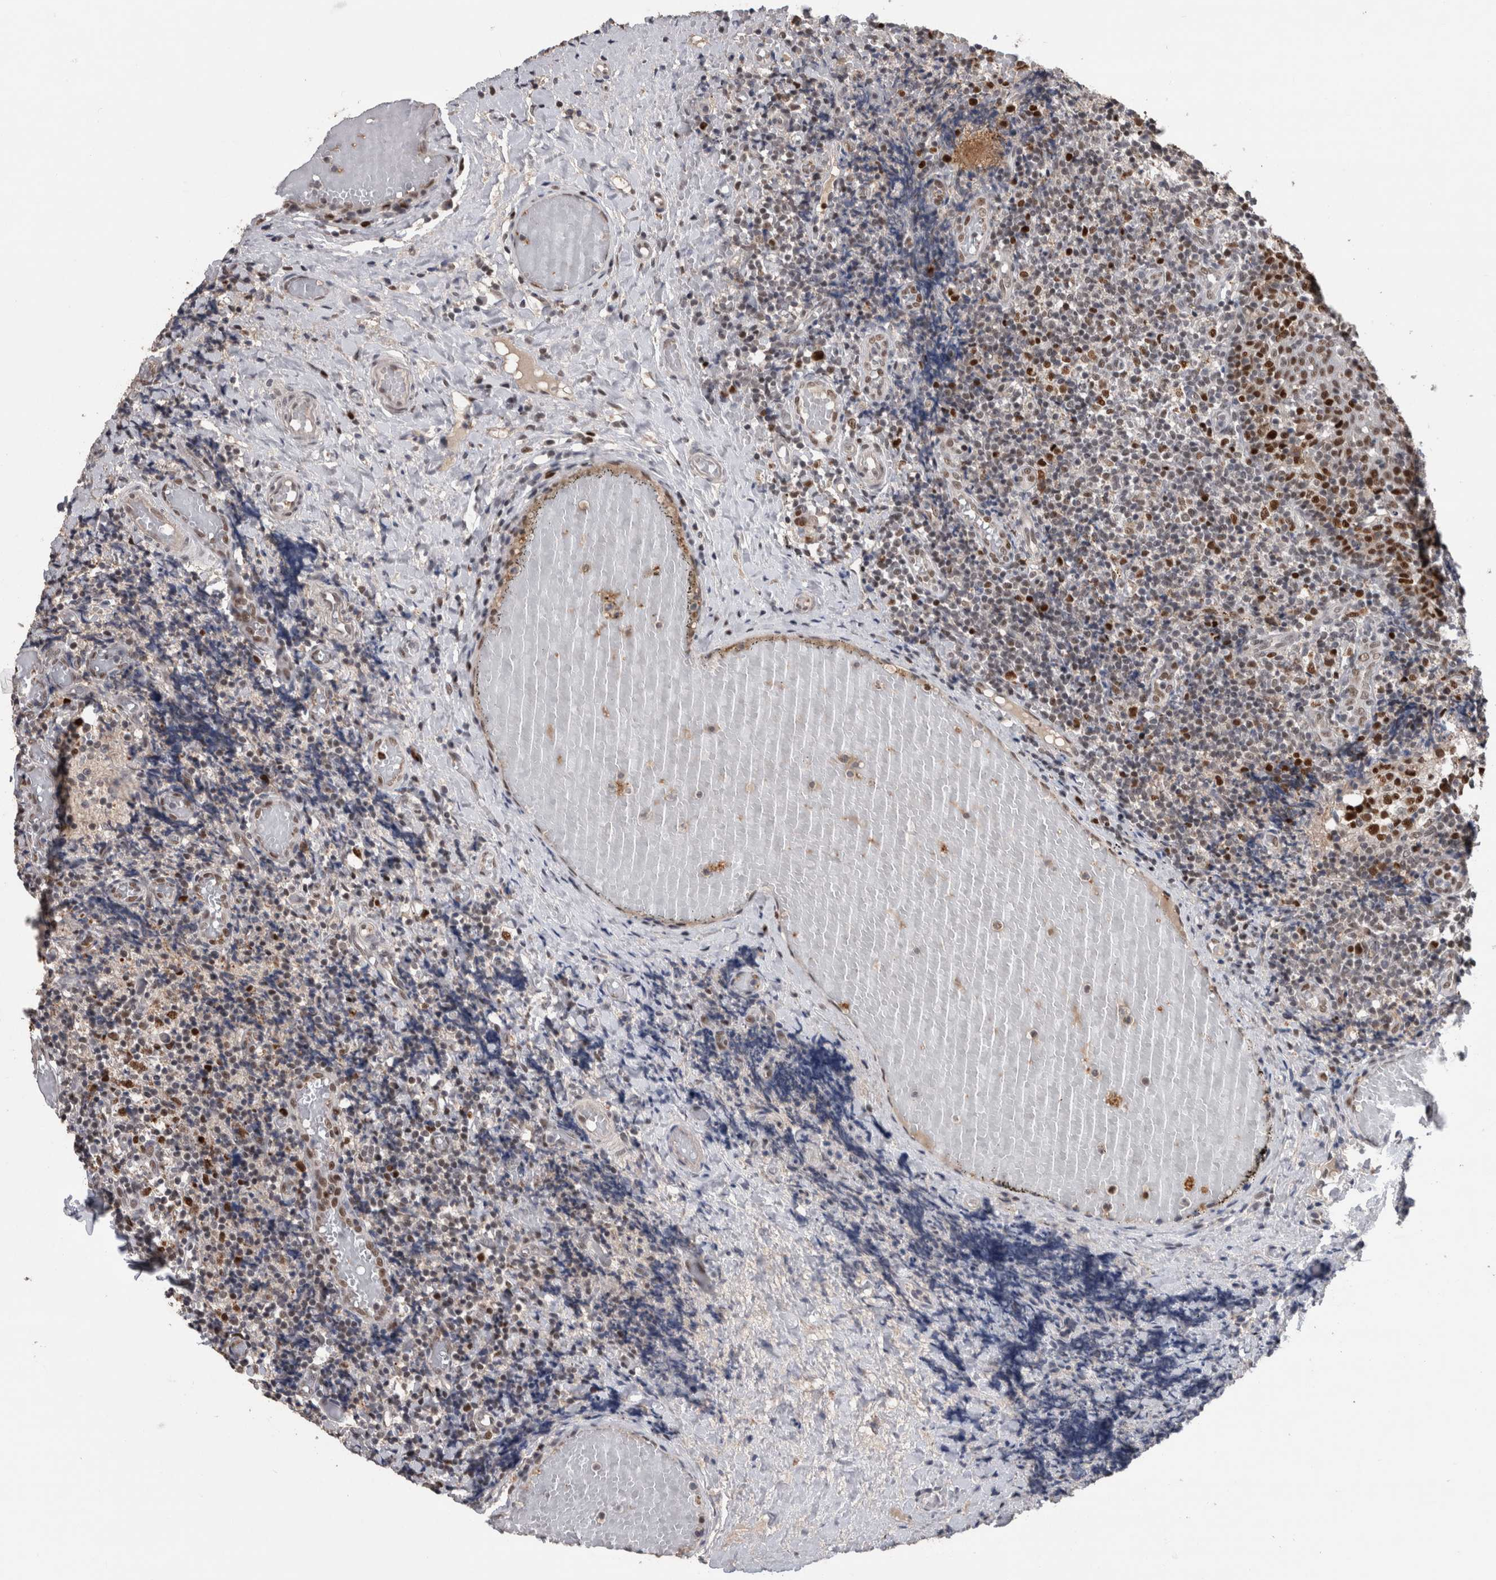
{"staining": {"intensity": "strong", "quantity": ">75%", "location": "nuclear"}, "tissue": "tonsil", "cell_type": "Germinal center cells", "image_type": "normal", "snomed": [{"axis": "morphology", "description": "Normal tissue, NOS"}, {"axis": "topography", "description": "Tonsil"}], "caption": "DAB immunohistochemical staining of unremarkable tonsil reveals strong nuclear protein staining in about >75% of germinal center cells.", "gene": "POLD2", "patient": {"sex": "female", "age": 19}}